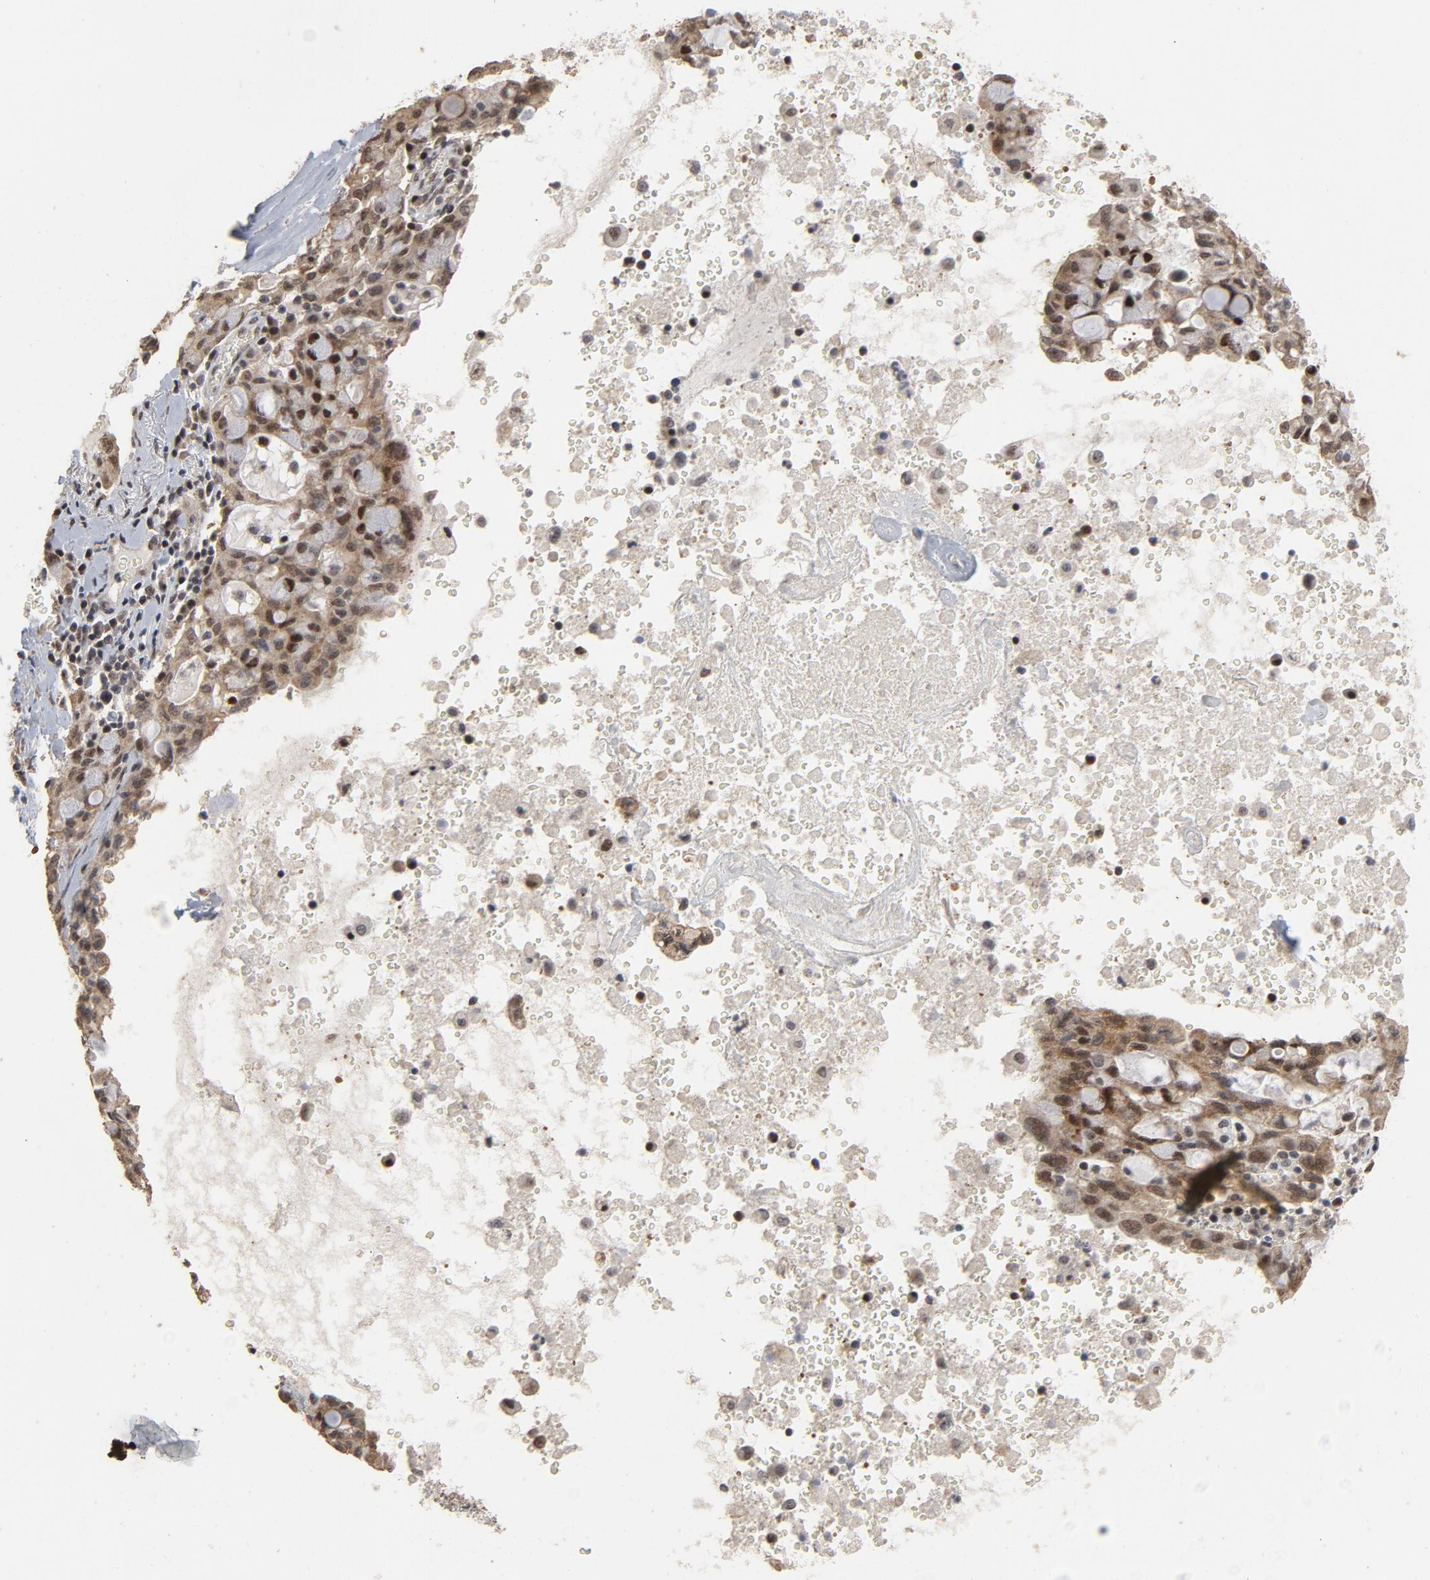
{"staining": {"intensity": "moderate", "quantity": "25%-75%", "location": "nuclear"}, "tissue": "lung cancer", "cell_type": "Tumor cells", "image_type": "cancer", "snomed": [{"axis": "morphology", "description": "Adenocarcinoma, NOS"}, {"axis": "topography", "description": "Lung"}], "caption": "Immunohistochemical staining of lung adenocarcinoma demonstrates medium levels of moderate nuclear staining in about 25%-75% of tumor cells.", "gene": "TP53RK", "patient": {"sex": "female", "age": 44}}